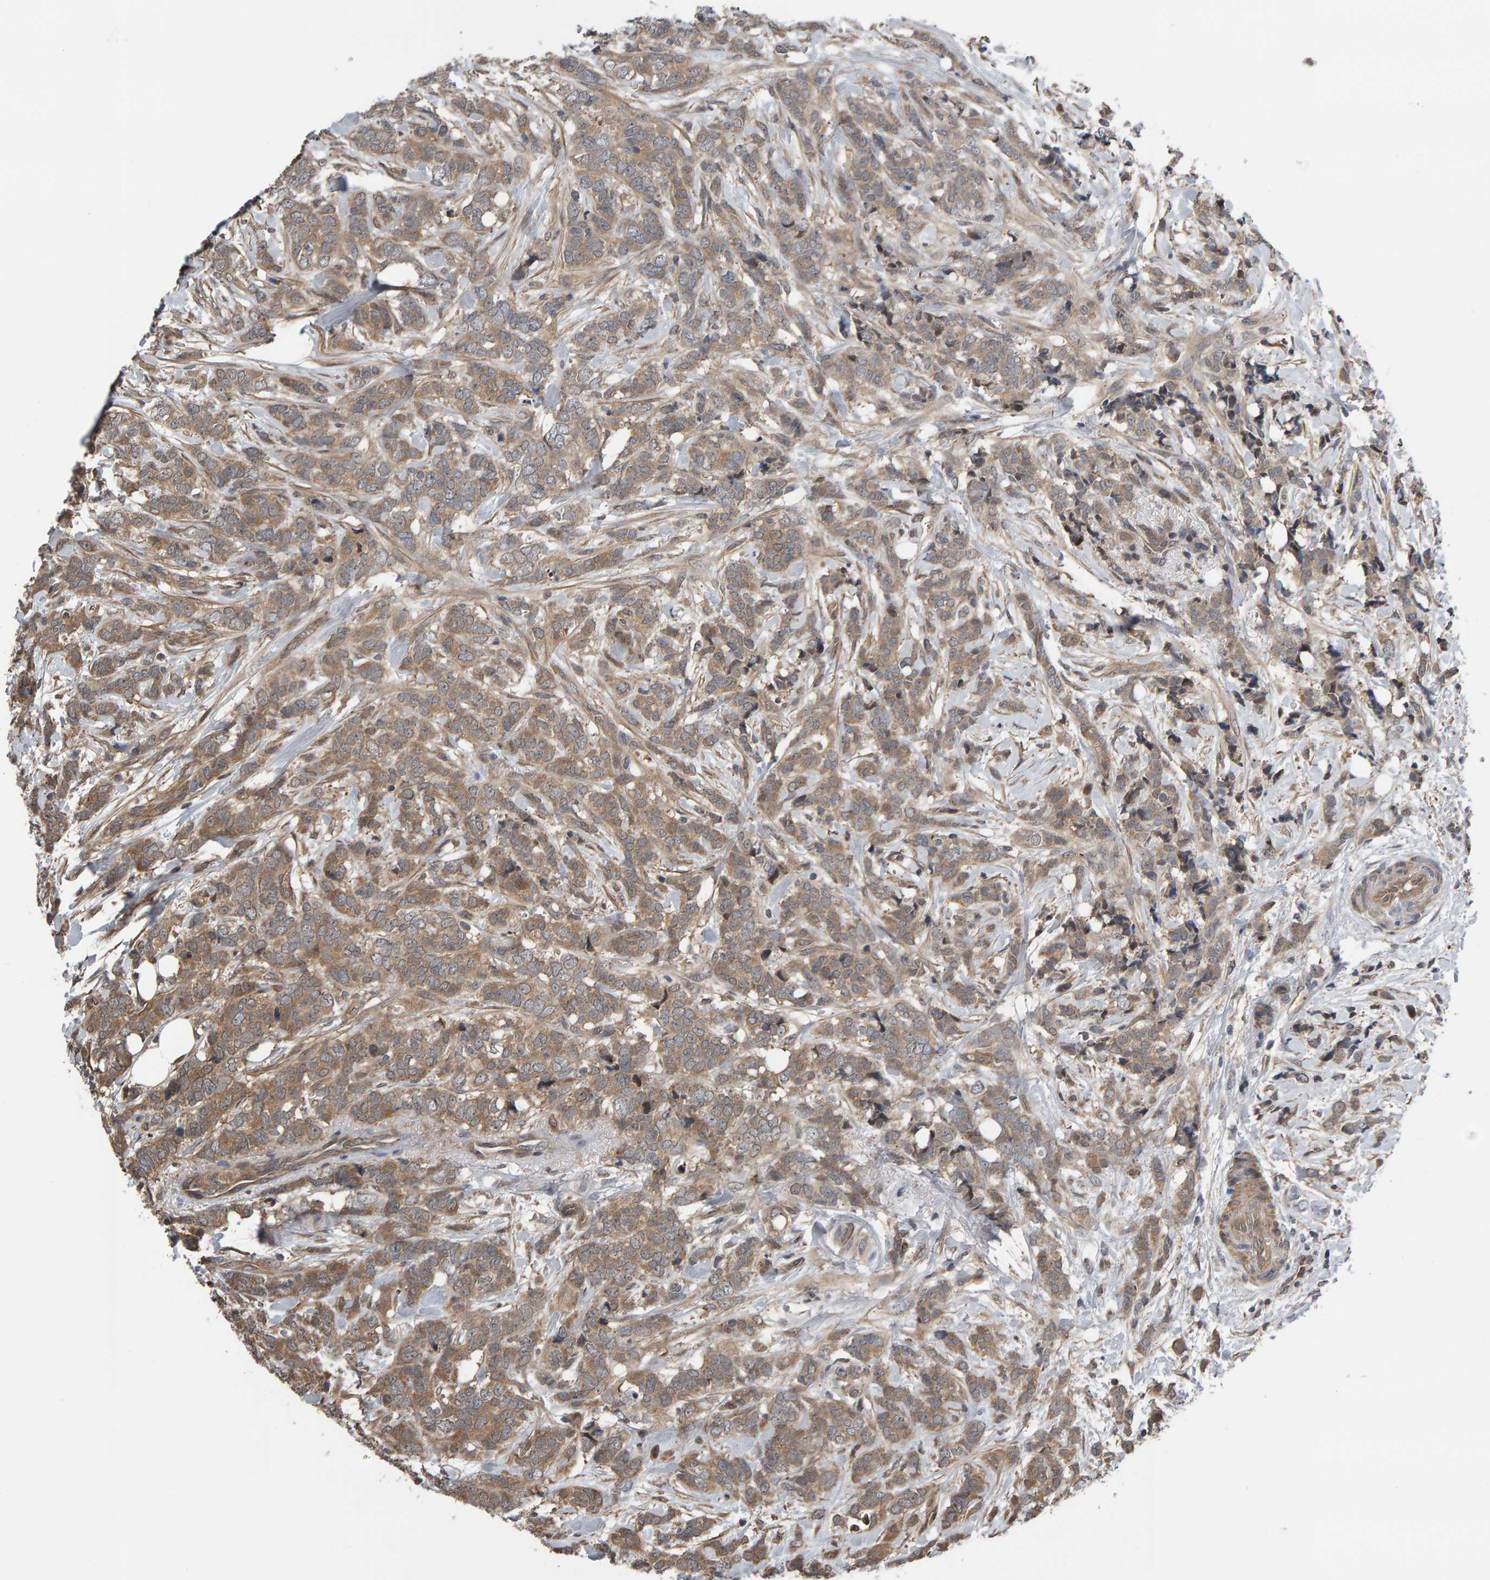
{"staining": {"intensity": "moderate", "quantity": ">75%", "location": "cytoplasmic/membranous"}, "tissue": "breast cancer", "cell_type": "Tumor cells", "image_type": "cancer", "snomed": [{"axis": "morphology", "description": "Lobular carcinoma"}, {"axis": "topography", "description": "Skin"}, {"axis": "topography", "description": "Breast"}], "caption": "Immunohistochemistry staining of breast cancer (lobular carcinoma), which displays medium levels of moderate cytoplasmic/membranous staining in about >75% of tumor cells indicating moderate cytoplasmic/membranous protein staining. The staining was performed using DAB (brown) for protein detection and nuclei were counterstained in hematoxylin (blue).", "gene": "COASY", "patient": {"sex": "female", "age": 46}}